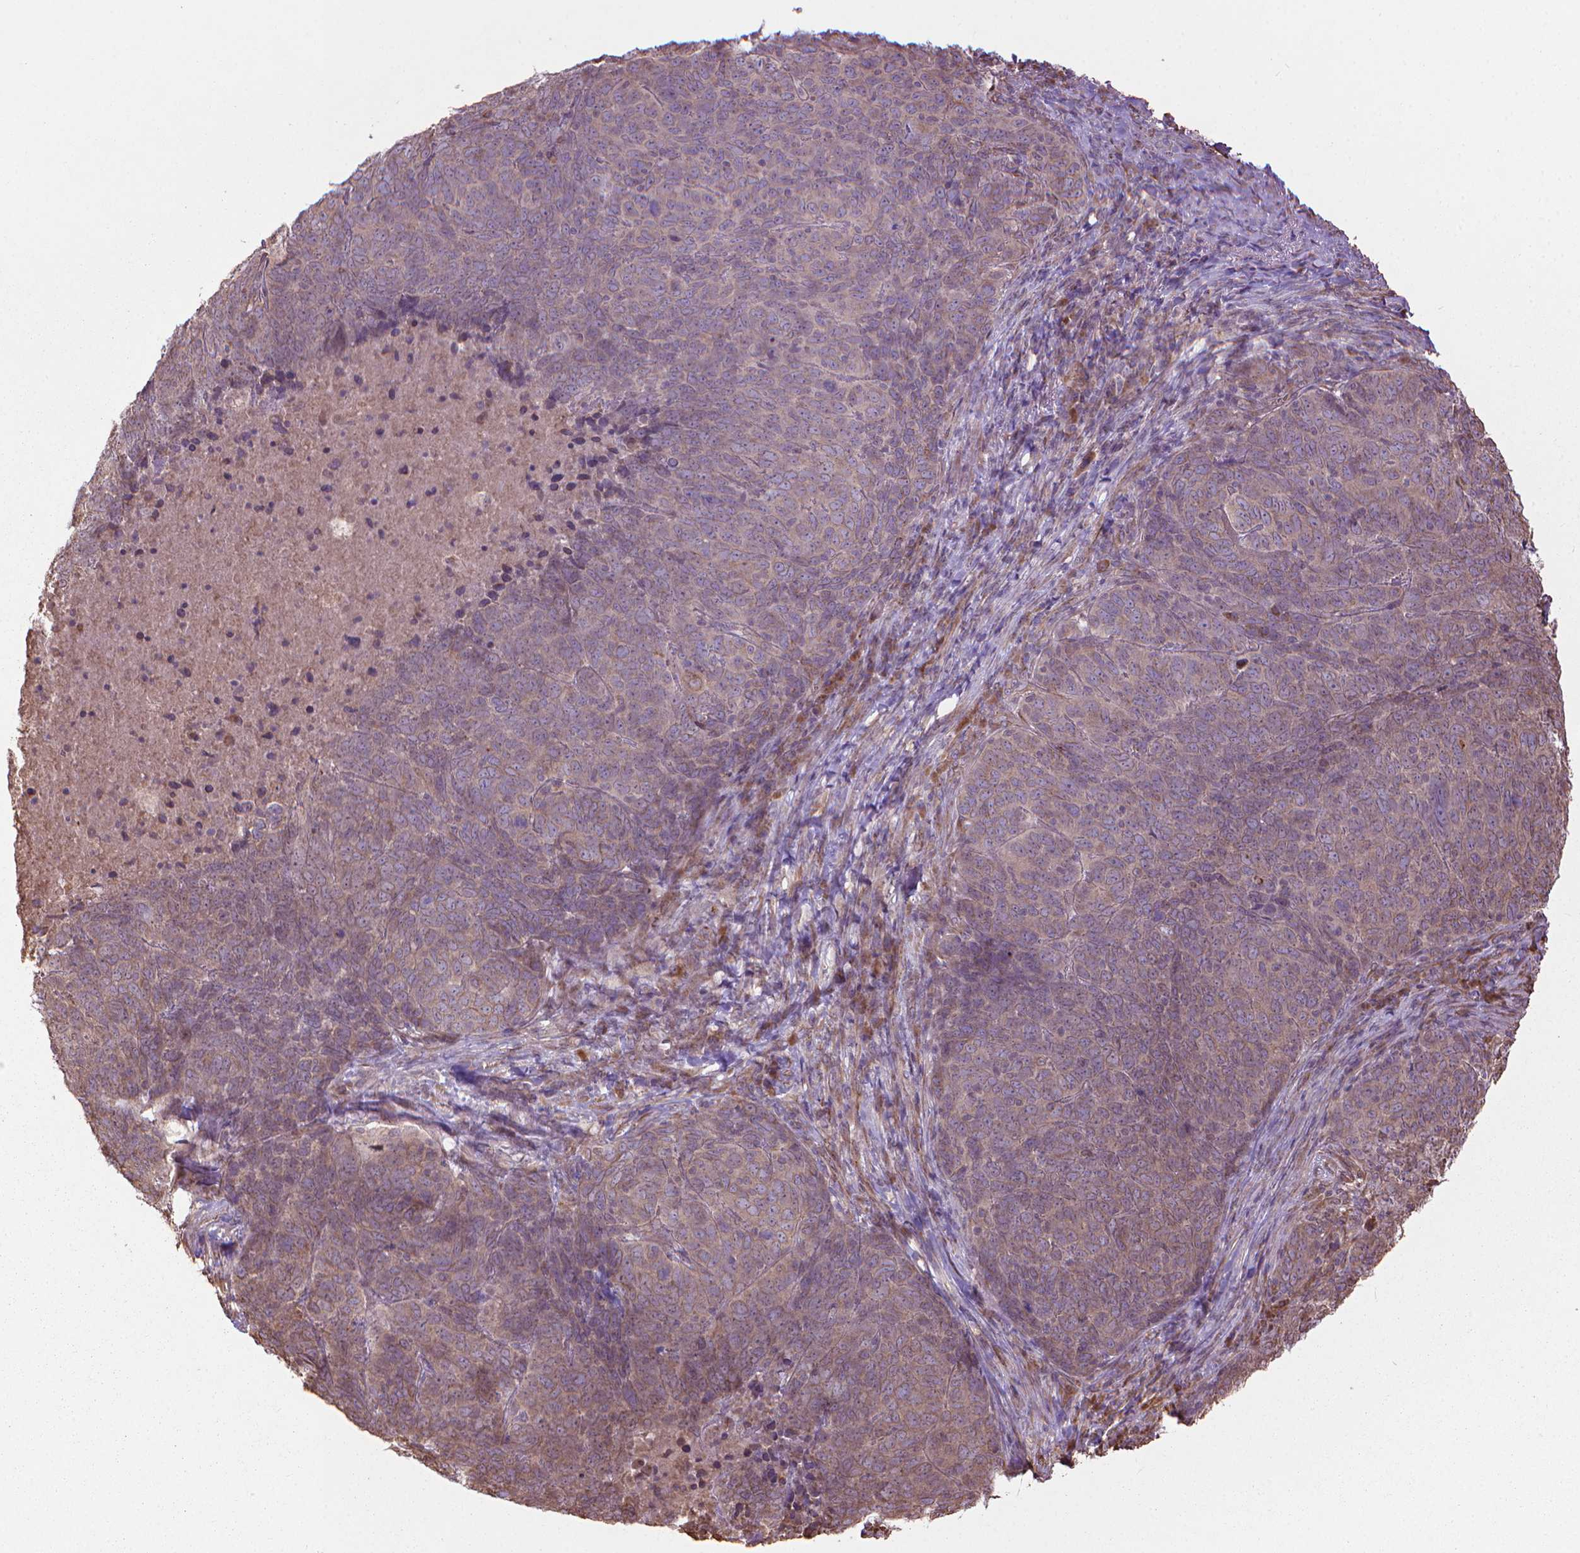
{"staining": {"intensity": "weak", "quantity": "25%-75%", "location": "cytoplasmic/membranous"}, "tissue": "skin cancer", "cell_type": "Tumor cells", "image_type": "cancer", "snomed": [{"axis": "morphology", "description": "Squamous cell carcinoma, NOS"}, {"axis": "topography", "description": "Skin"}, {"axis": "topography", "description": "Anal"}], "caption": "Human skin cancer stained for a protein (brown) exhibits weak cytoplasmic/membranous positive positivity in about 25%-75% of tumor cells.", "gene": "GAS1", "patient": {"sex": "female", "age": 51}}